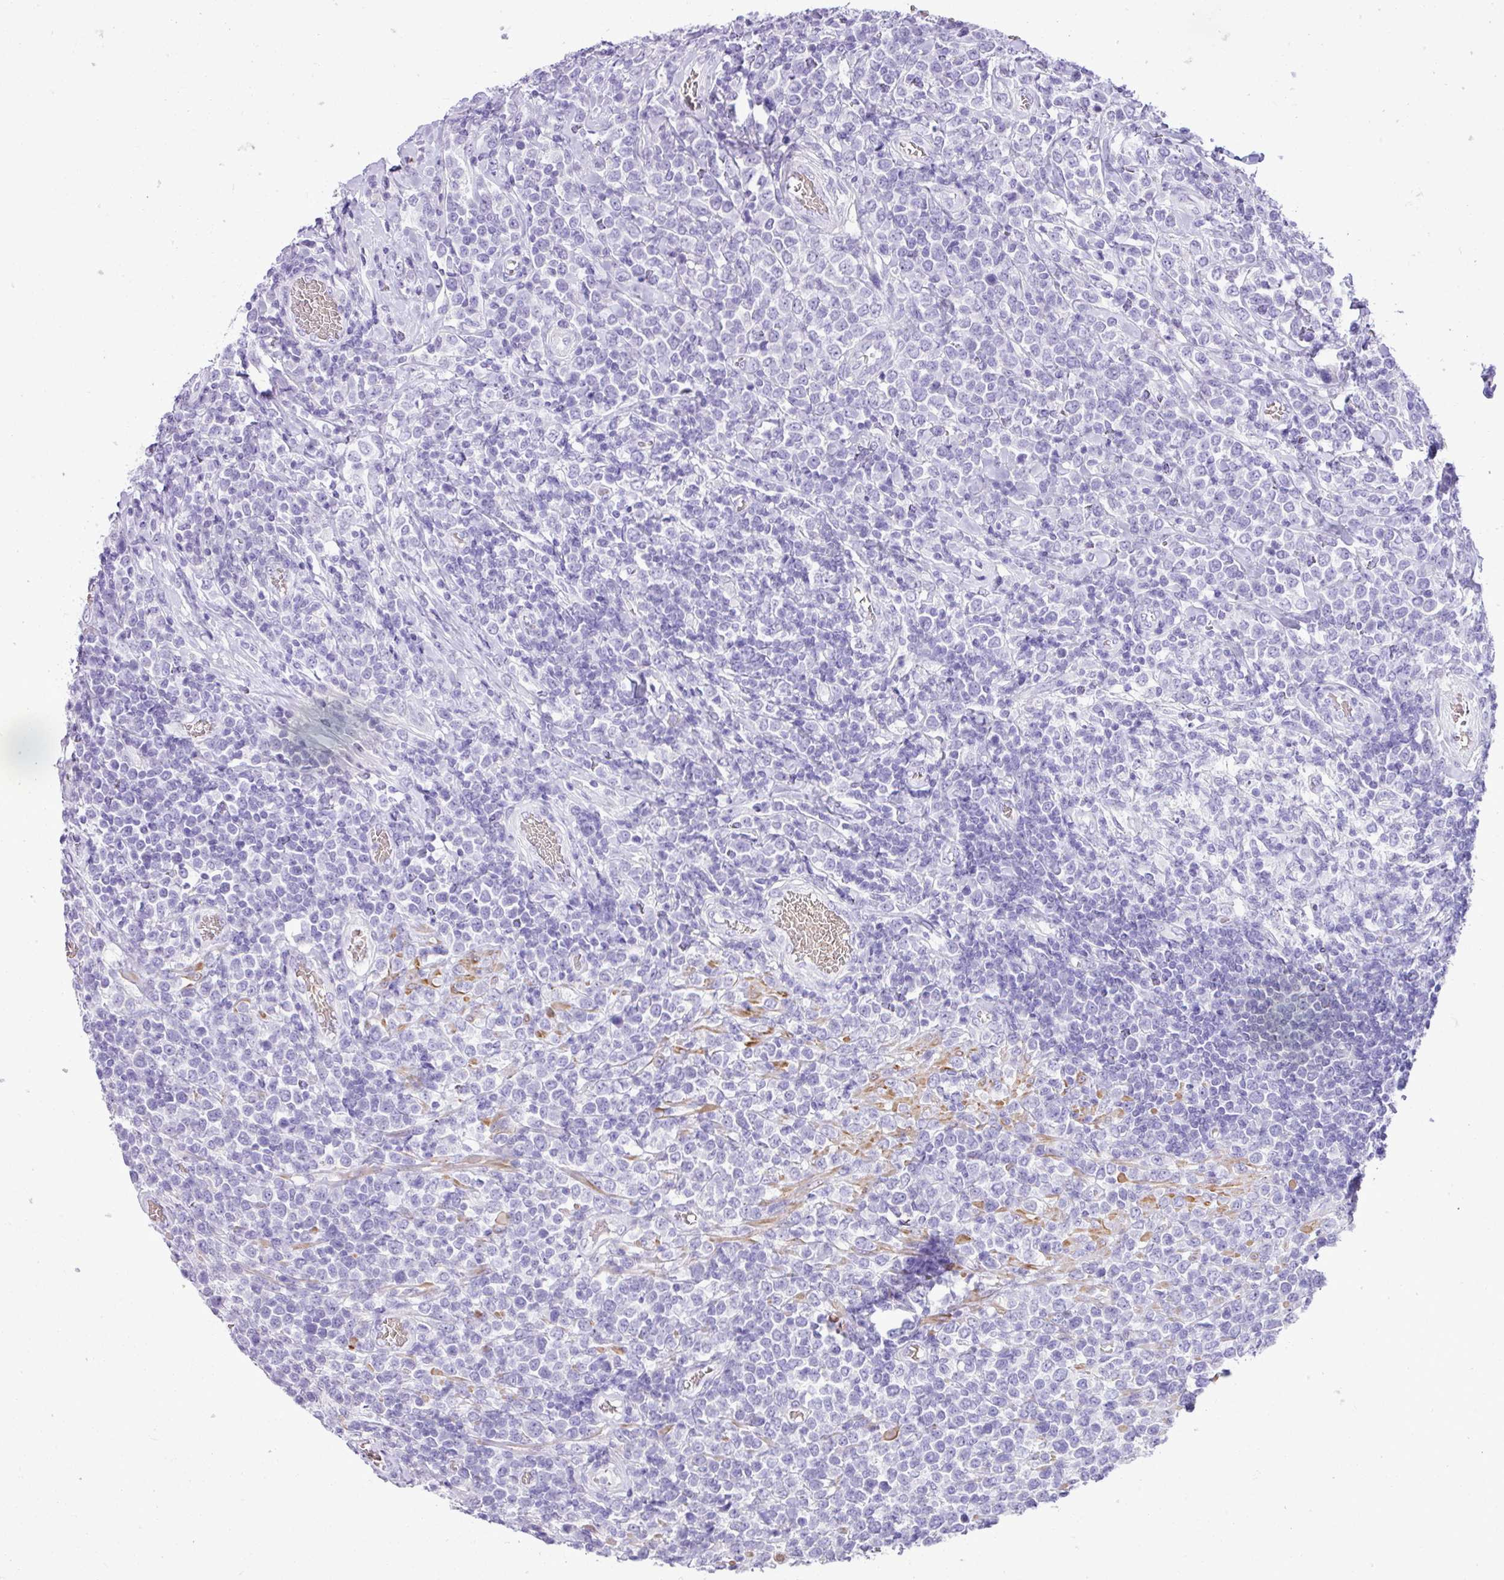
{"staining": {"intensity": "negative", "quantity": "none", "location": "none"}, "tissue": "lymphoma", "cell_type": "Tumor cells", "image_type": "cancer", "snomed": [{"axis": "morphology", "description": "Malignant lymphoma, non-Hodgkin's type, High grade"}, {"axis": "topography", "description": "Soft tissue"}], "caption": "Immunohistochemistry (IHC) histopathology image of malignant lymphoma, non-Hodgkin's type (high-grade) stained for a protein (brown), which displays no positivity in tumor cells. The staining was performed using DAB (3,3'-diaminobenzidine) to visualize the protein expression in brown, while the nuclei were stained in blue with hematoxylin (Magnification: 20x).", "gene": "ZSCAN5A", "patient": {"sex": "female", "age": 56}}